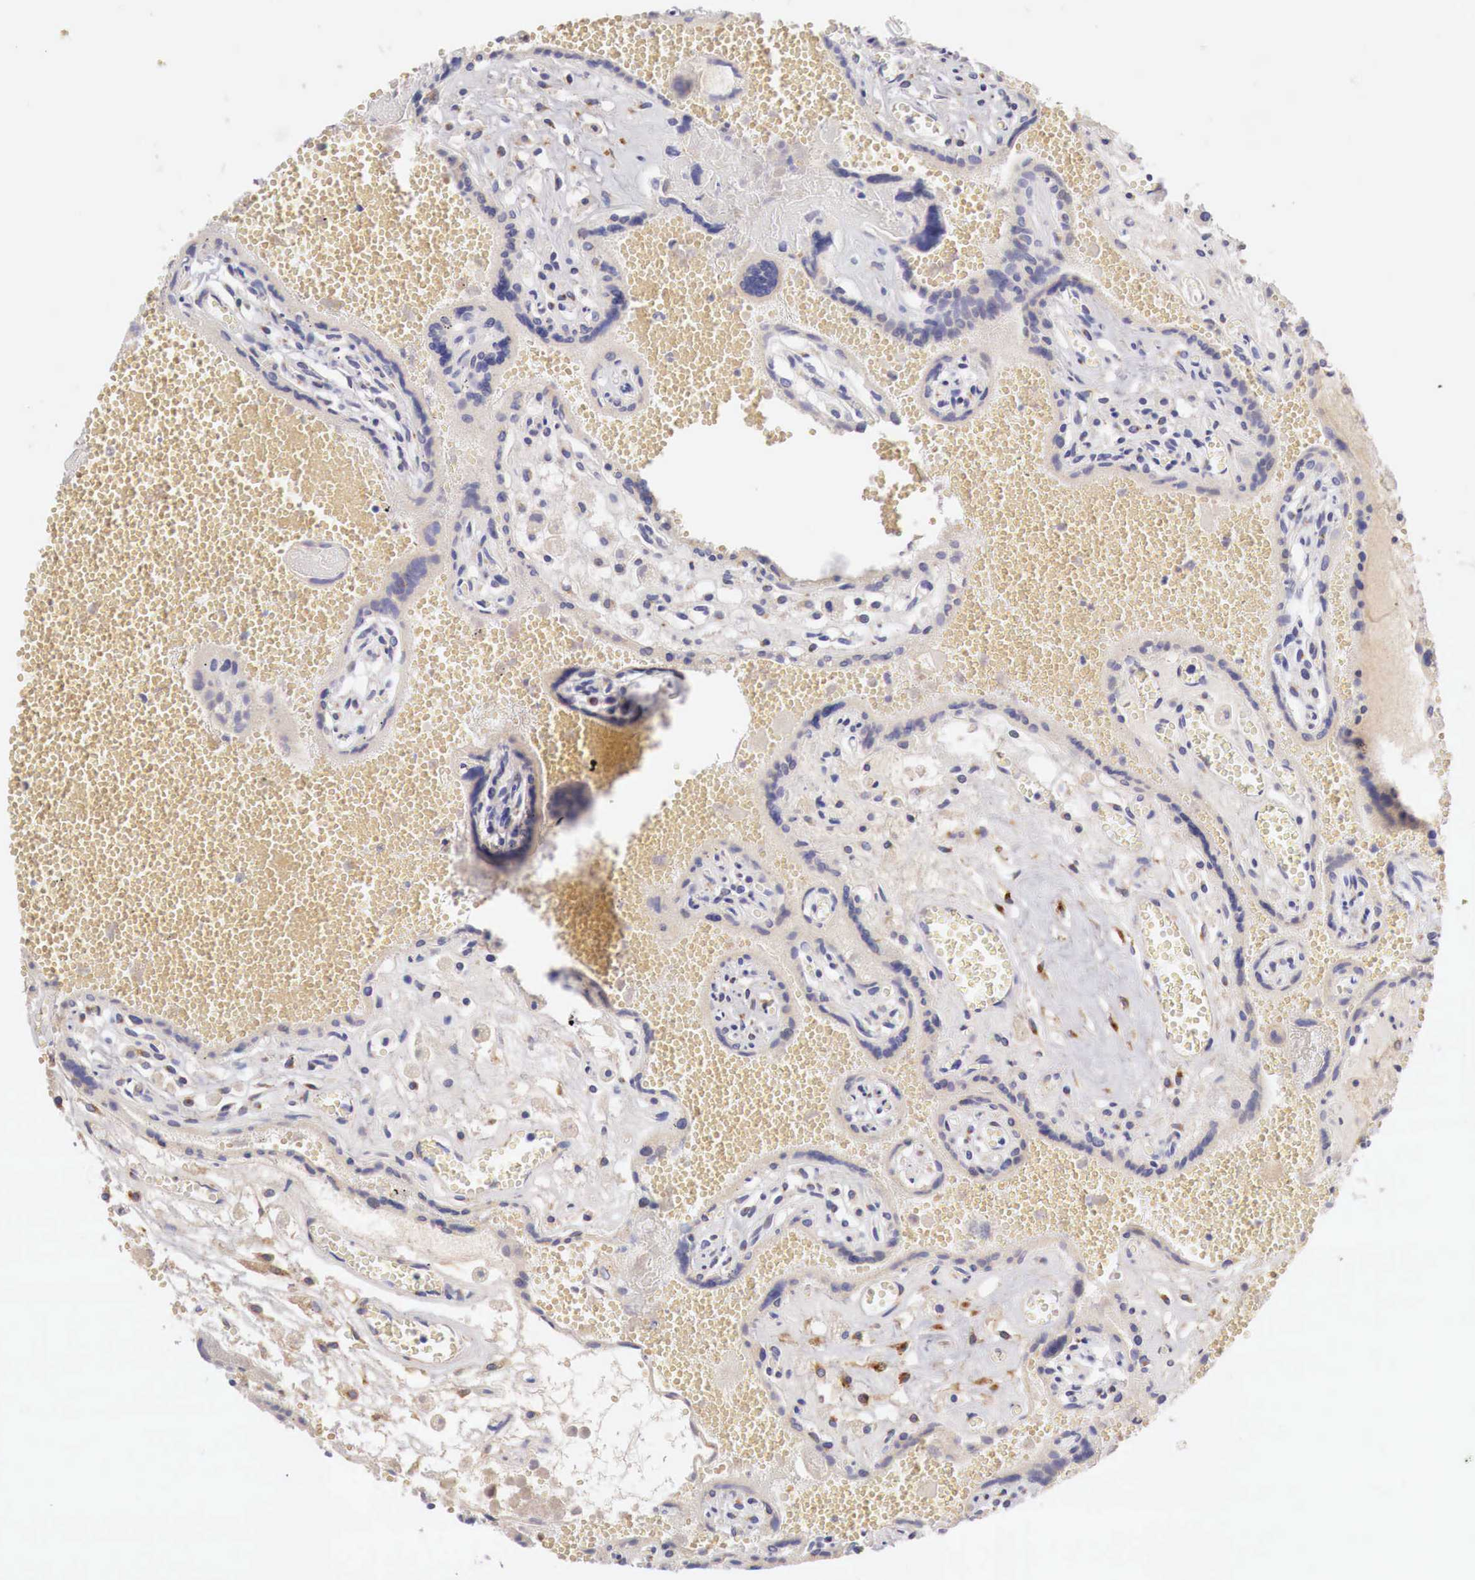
{"staining": {"intensity": "weak", "quantity": ">75%", "location": "cytoplasmic/membranous"}, "tissue": "placenta", "cell_type": "Decidual cells", "image_type": "normal", "snomed": [{"axis": "morphology", "description": "Normal tissue, NOS"}, {"axis": "topography", "description": "Placenta"}], "caption": "Human placenta stained with a brown dye reveals weak cytoplasmic/membranous positive expression in about >75% of decidual cells.", "gene": "KLHDC7B", "patient": {"sex": "female", "age": 40}}